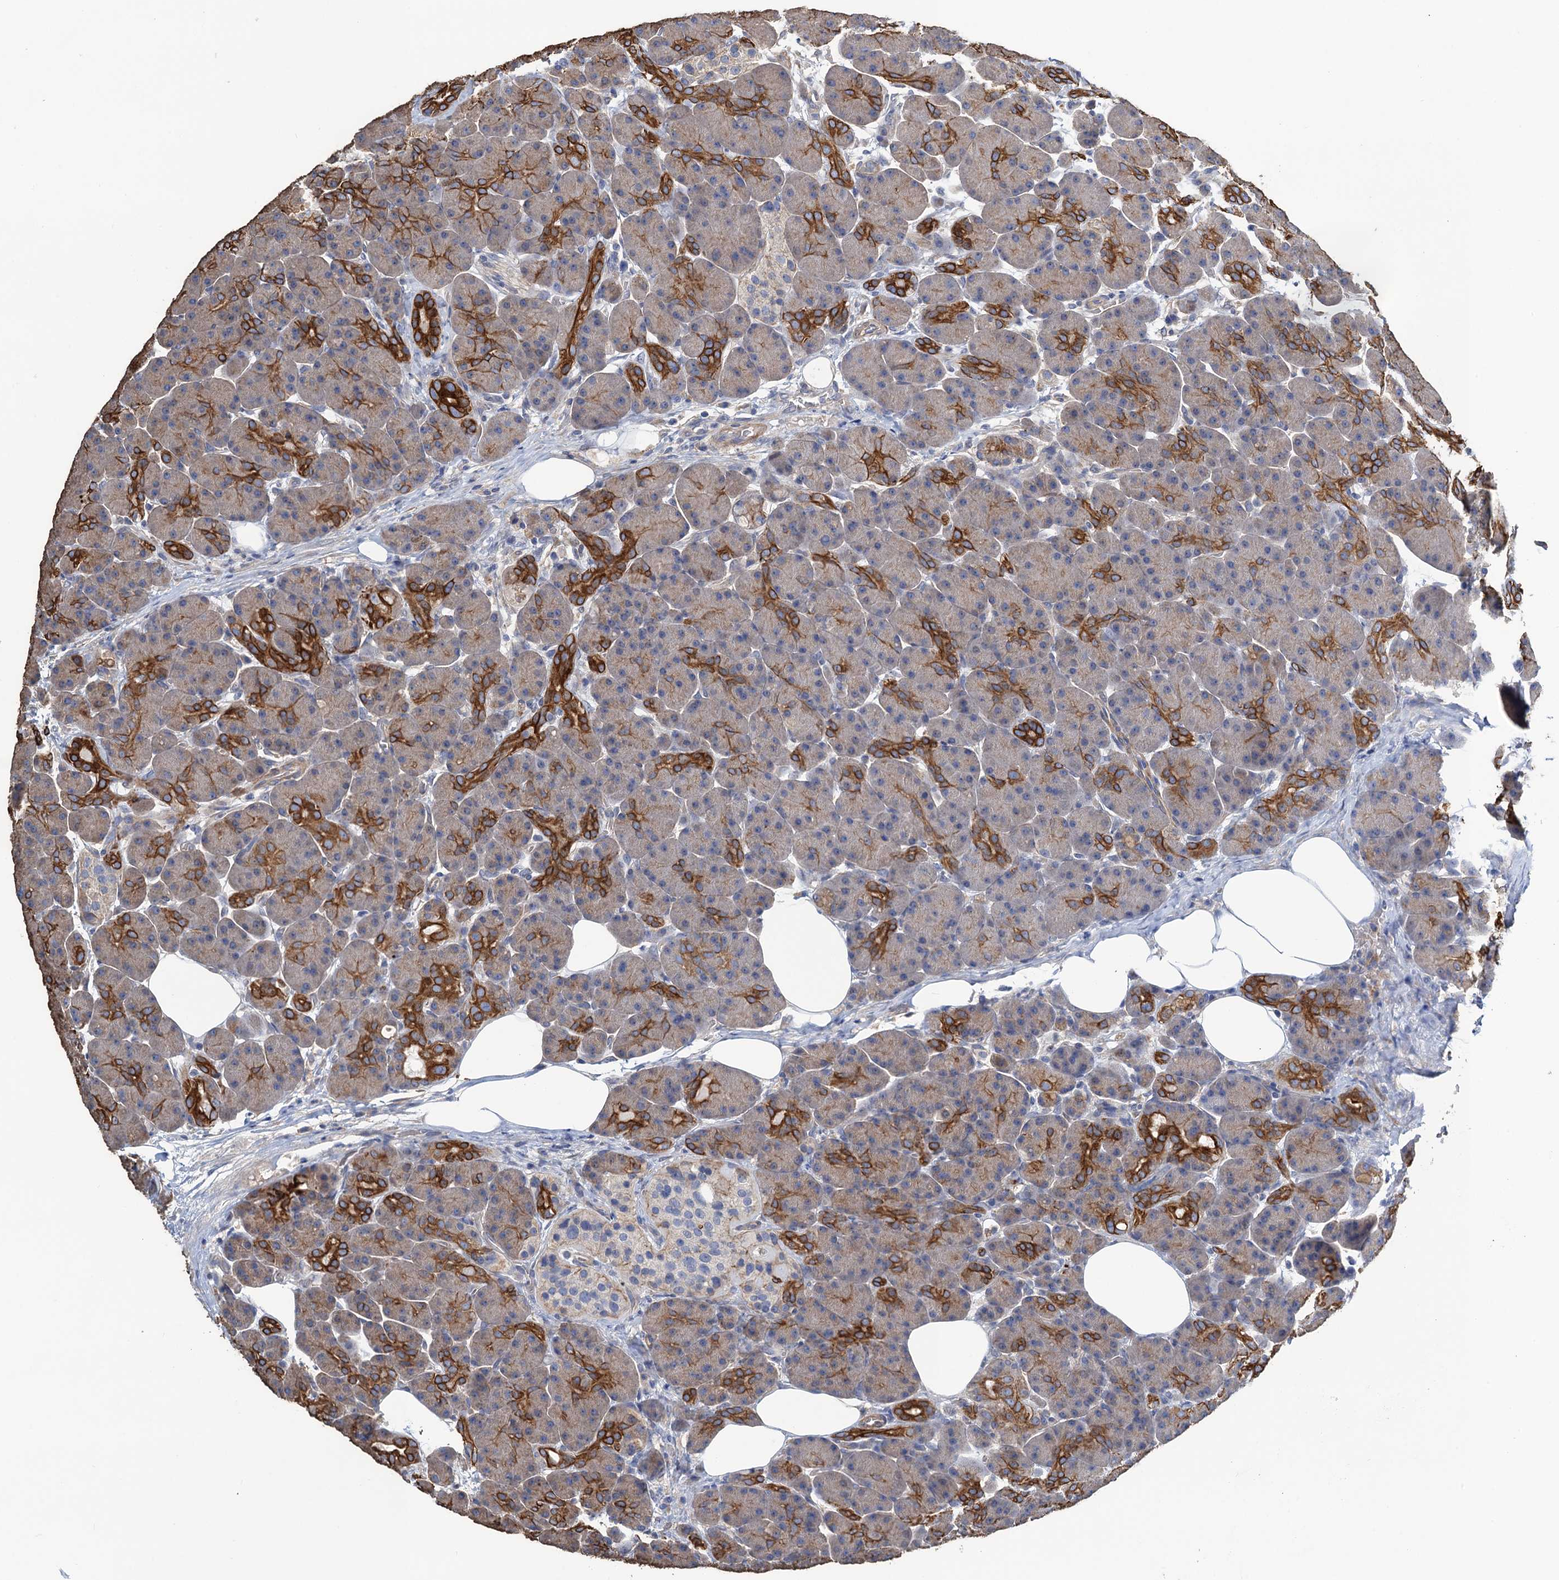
{"staining": {"intensity": "strong", "quantity": "<25%", "location": "cytoplasmic/membranous"}, "tissue": "pancreas", "cell_type": "Exocrine glandular cells", "image_type": "normal", "snomed": [{"axis": "morphology", "description": "Normal tissue, NOS"}, {"axis": "topography", "description": "Pancreas"}], "caption": "A high-resolution photomicrograph shows immunohistochemistry (IHC) staining of unremarkable pancreas, which exhibits strong cytoplasmic/membranous expression in about <25% of exocrine glandular cells. The staining was performed using DAB (3,3'-diaminobenzidine), with brown indicating positive protein expression. Nuclei are stained blue with hematoxylin.", "gene": "SMCO3", "patient": {"sex": "male", "age": 63}}